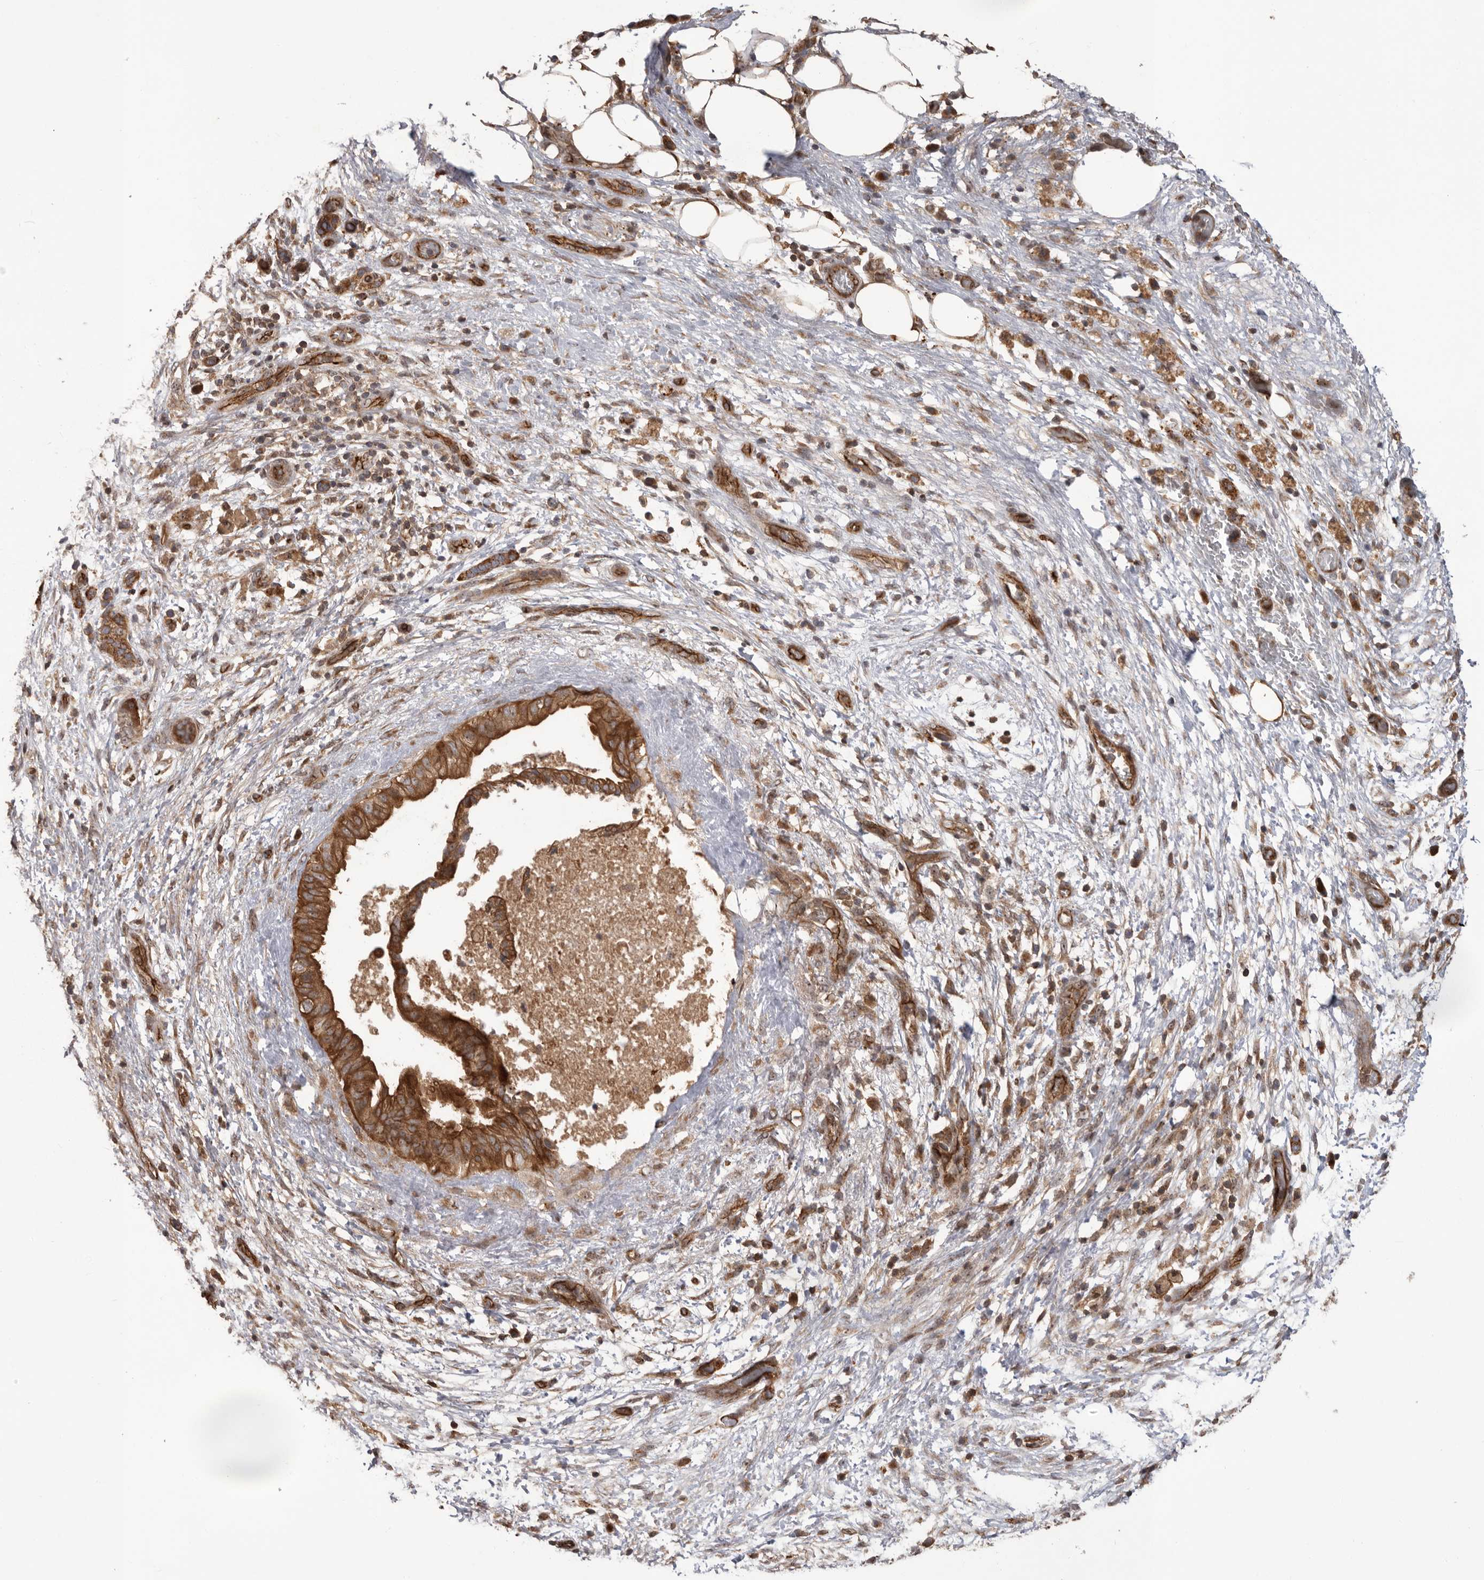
{"staining": {"intensity": "strong", "quantity": ">75%", "location": "cytoplasmic/membranous"}, "tissue": "pancreatic cancer", "cell_type": "Tumor cells", "image_type": "cancer", "snomed": [{"axis": "morphology", "description": "Adenocarcinoma, NOS"}, {"axis": "topography", "description": "Pancreas"}], "caption": "Pancreatic cancer (adenocarcinoma) tissue reveals strong cytoplasmic/membranous staining in about >75% of tumor cells", "gene": "DHDDS", "patient": {"sex": "female", "age": 78}}